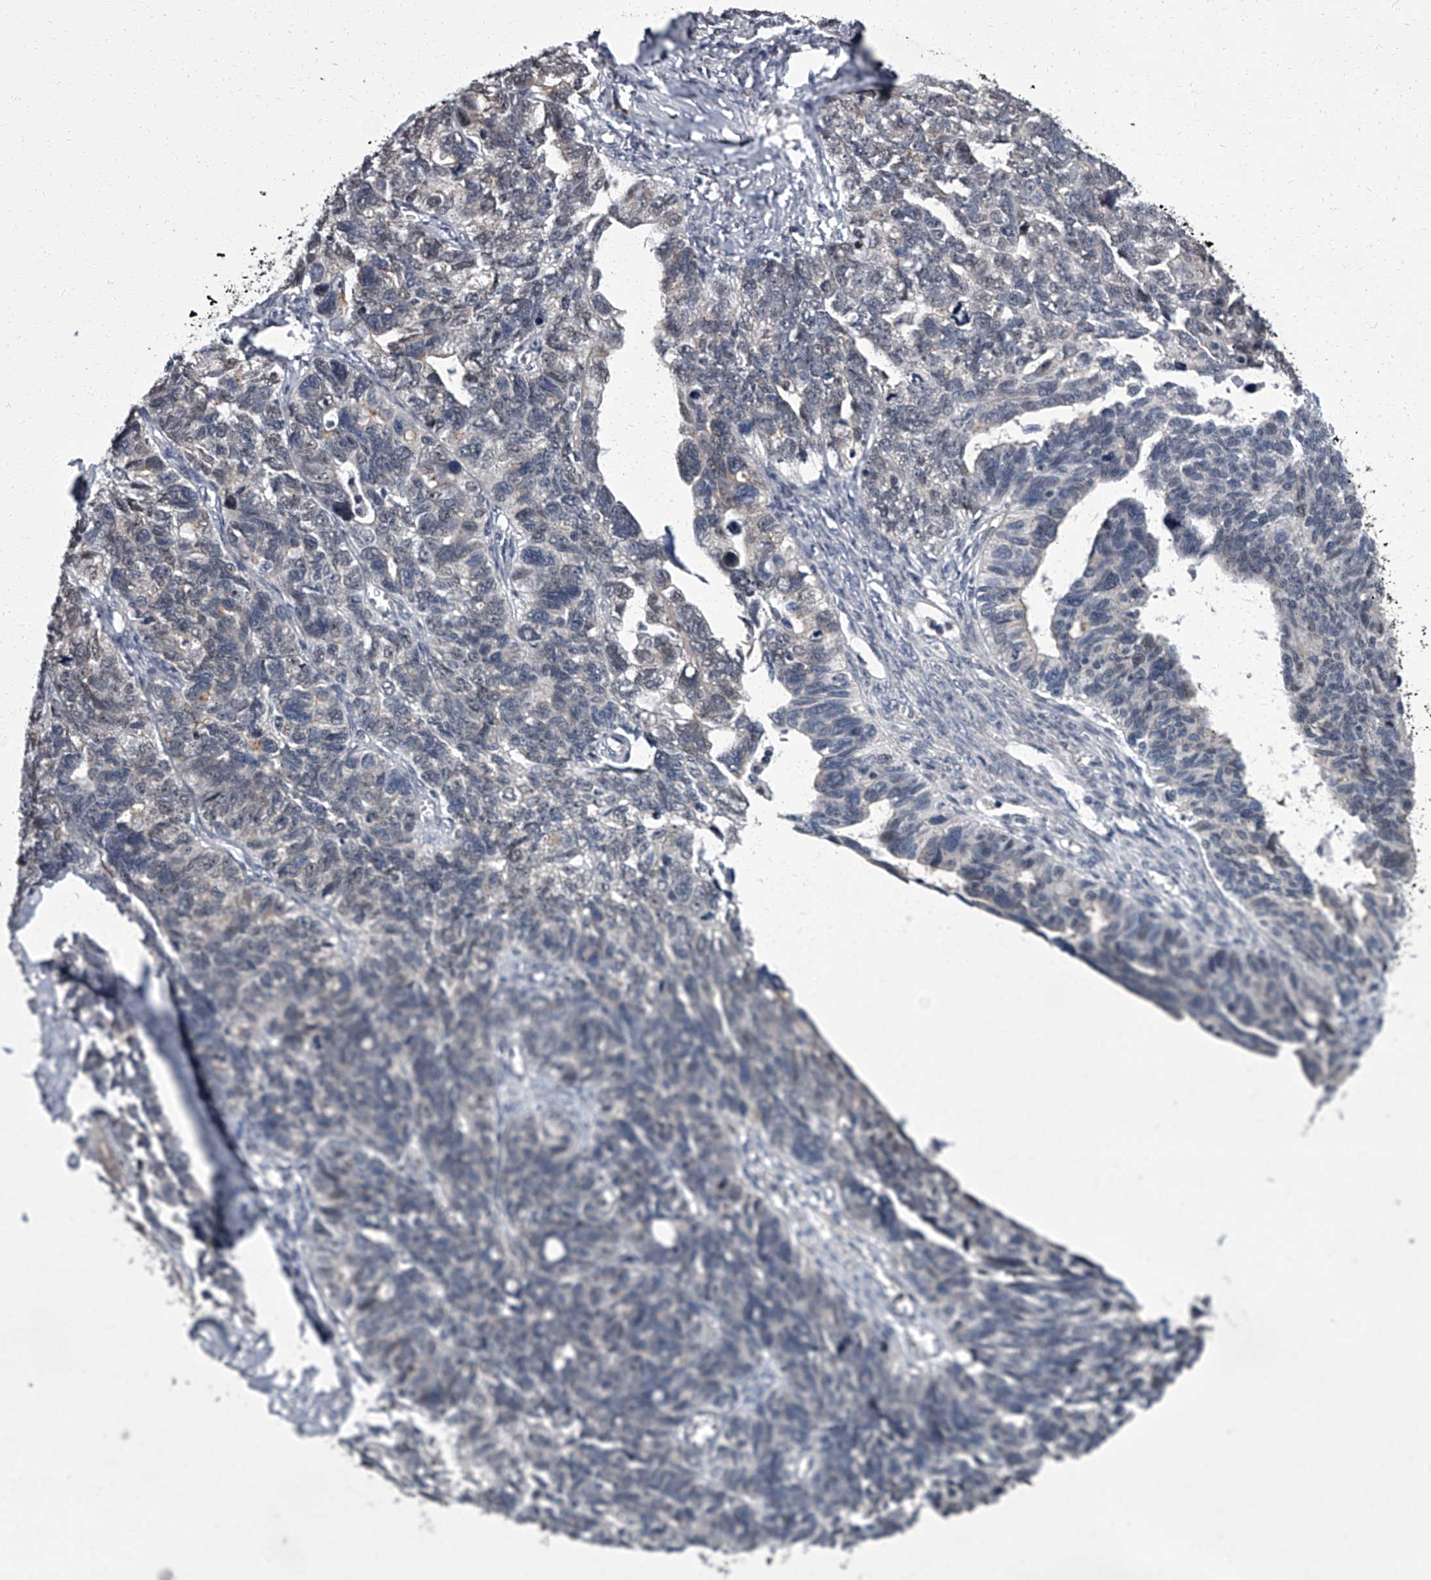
{"staining": {"intensity": "weak", "quantity": "<25%", "location": "nuclear"}, "tissue": "ovarian cancer", "cell_type": "Tumor cells", "image_type": "cancer", "snomed": [{"axis": "morphology", "description": "Cystadenocarcinoma, serous, NOS"}, {"axis": "topography", "description": "Ovary"}], "caption": "A high-resolution photomicrograph shows IHC staining of ovarian serous cystadenocarcinoma, which shows no significant expression in tumor cells.", "gene": "ZNF274", "patient": {"sex": "female", "age": 79}}